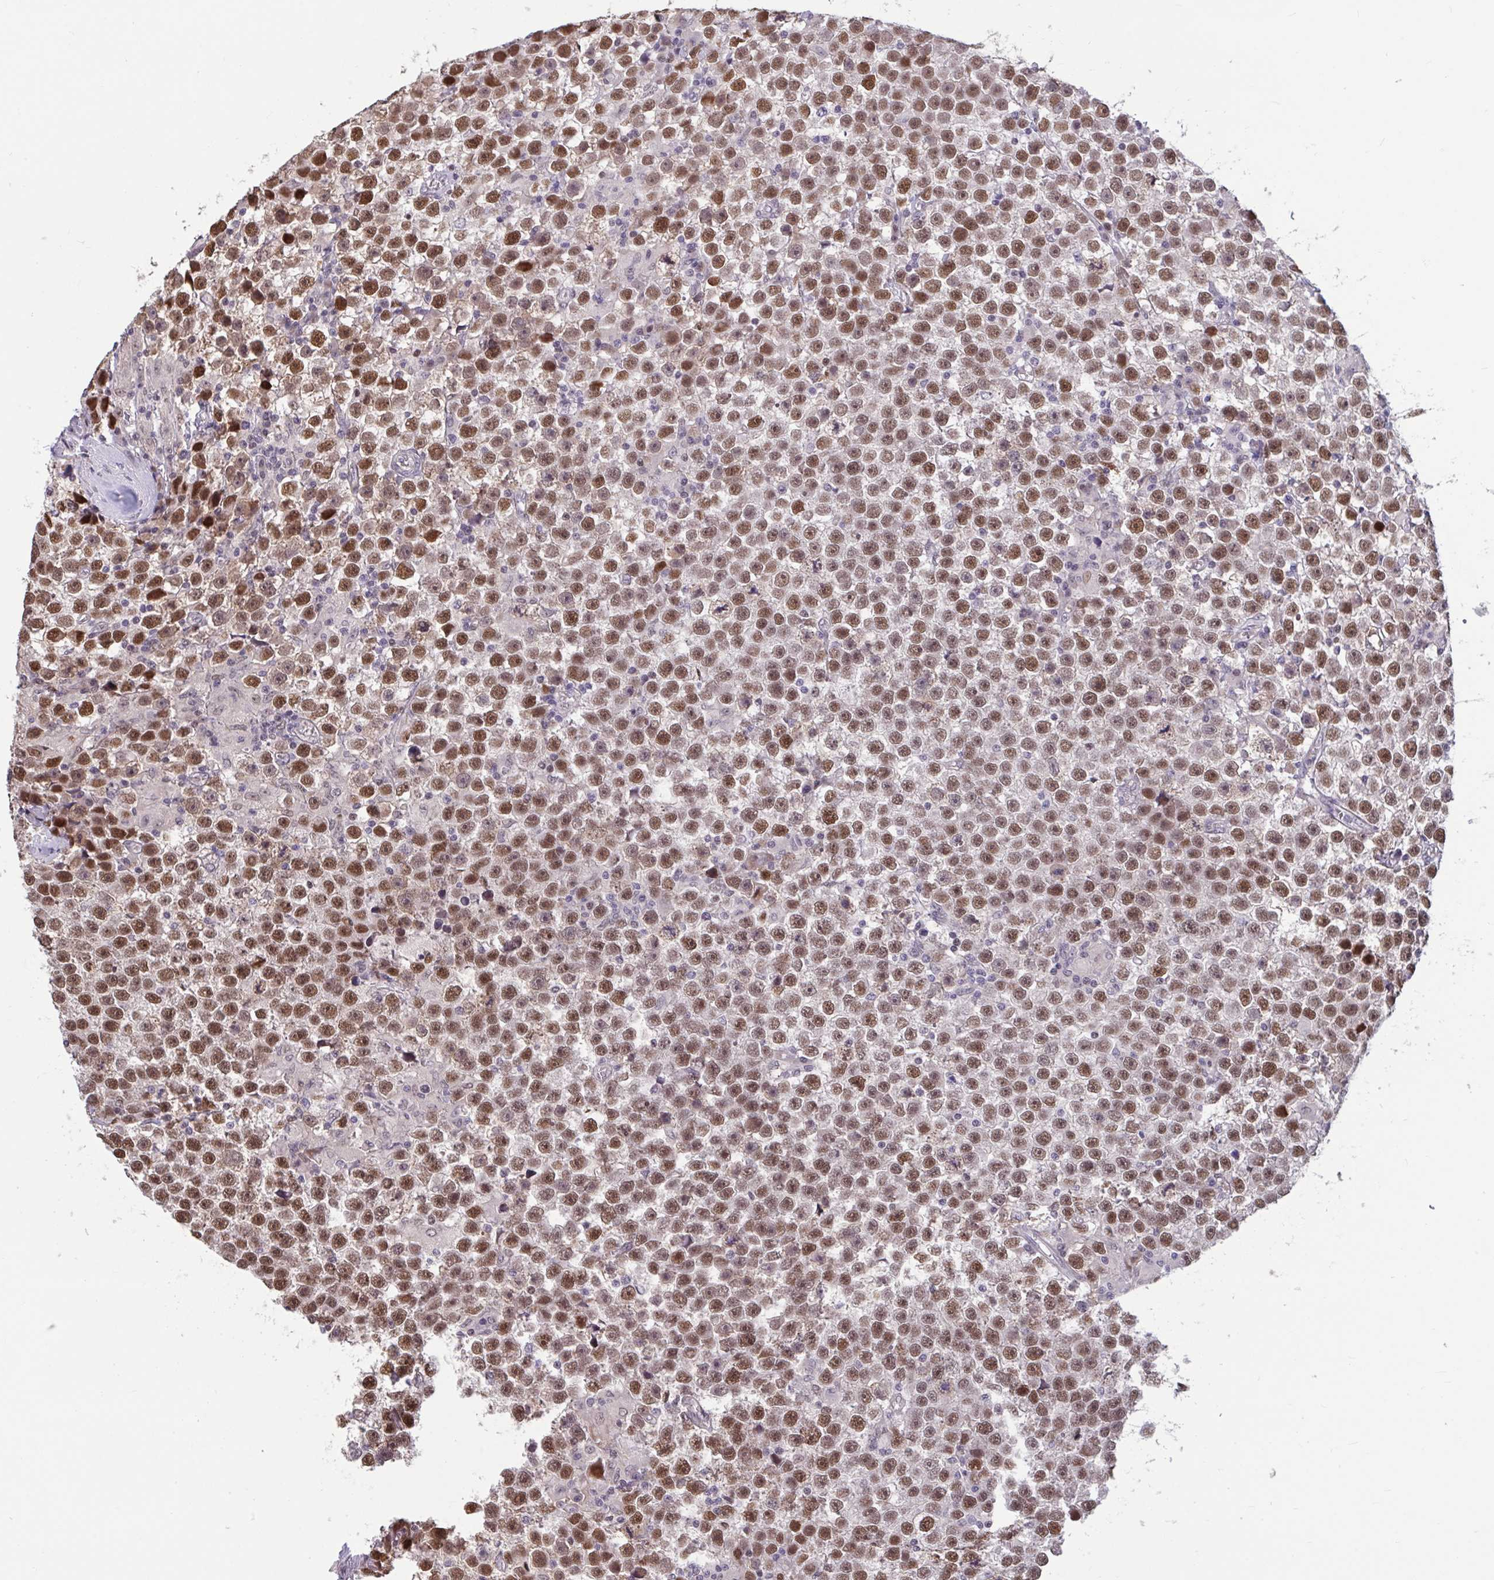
{"staining": {"intensity": "moderate", "quantity": ">75%", "location": "nuclear"}, "tissue": "testis cancer", "cell_type": "Tumor cells", "image_type": "cancer", "snomed": [{"axis": "morphology", "description": "Seminoma, NOS"}, {"axis": "topography", "description": "Testis"}], "caption": "Protein staining by immunohistochemistry displays moderate nuclear staining in about >75% of tumor cells in testis cancer.", "gene": "ZNF414", "patient": {"sex": "male", "age": 31}}